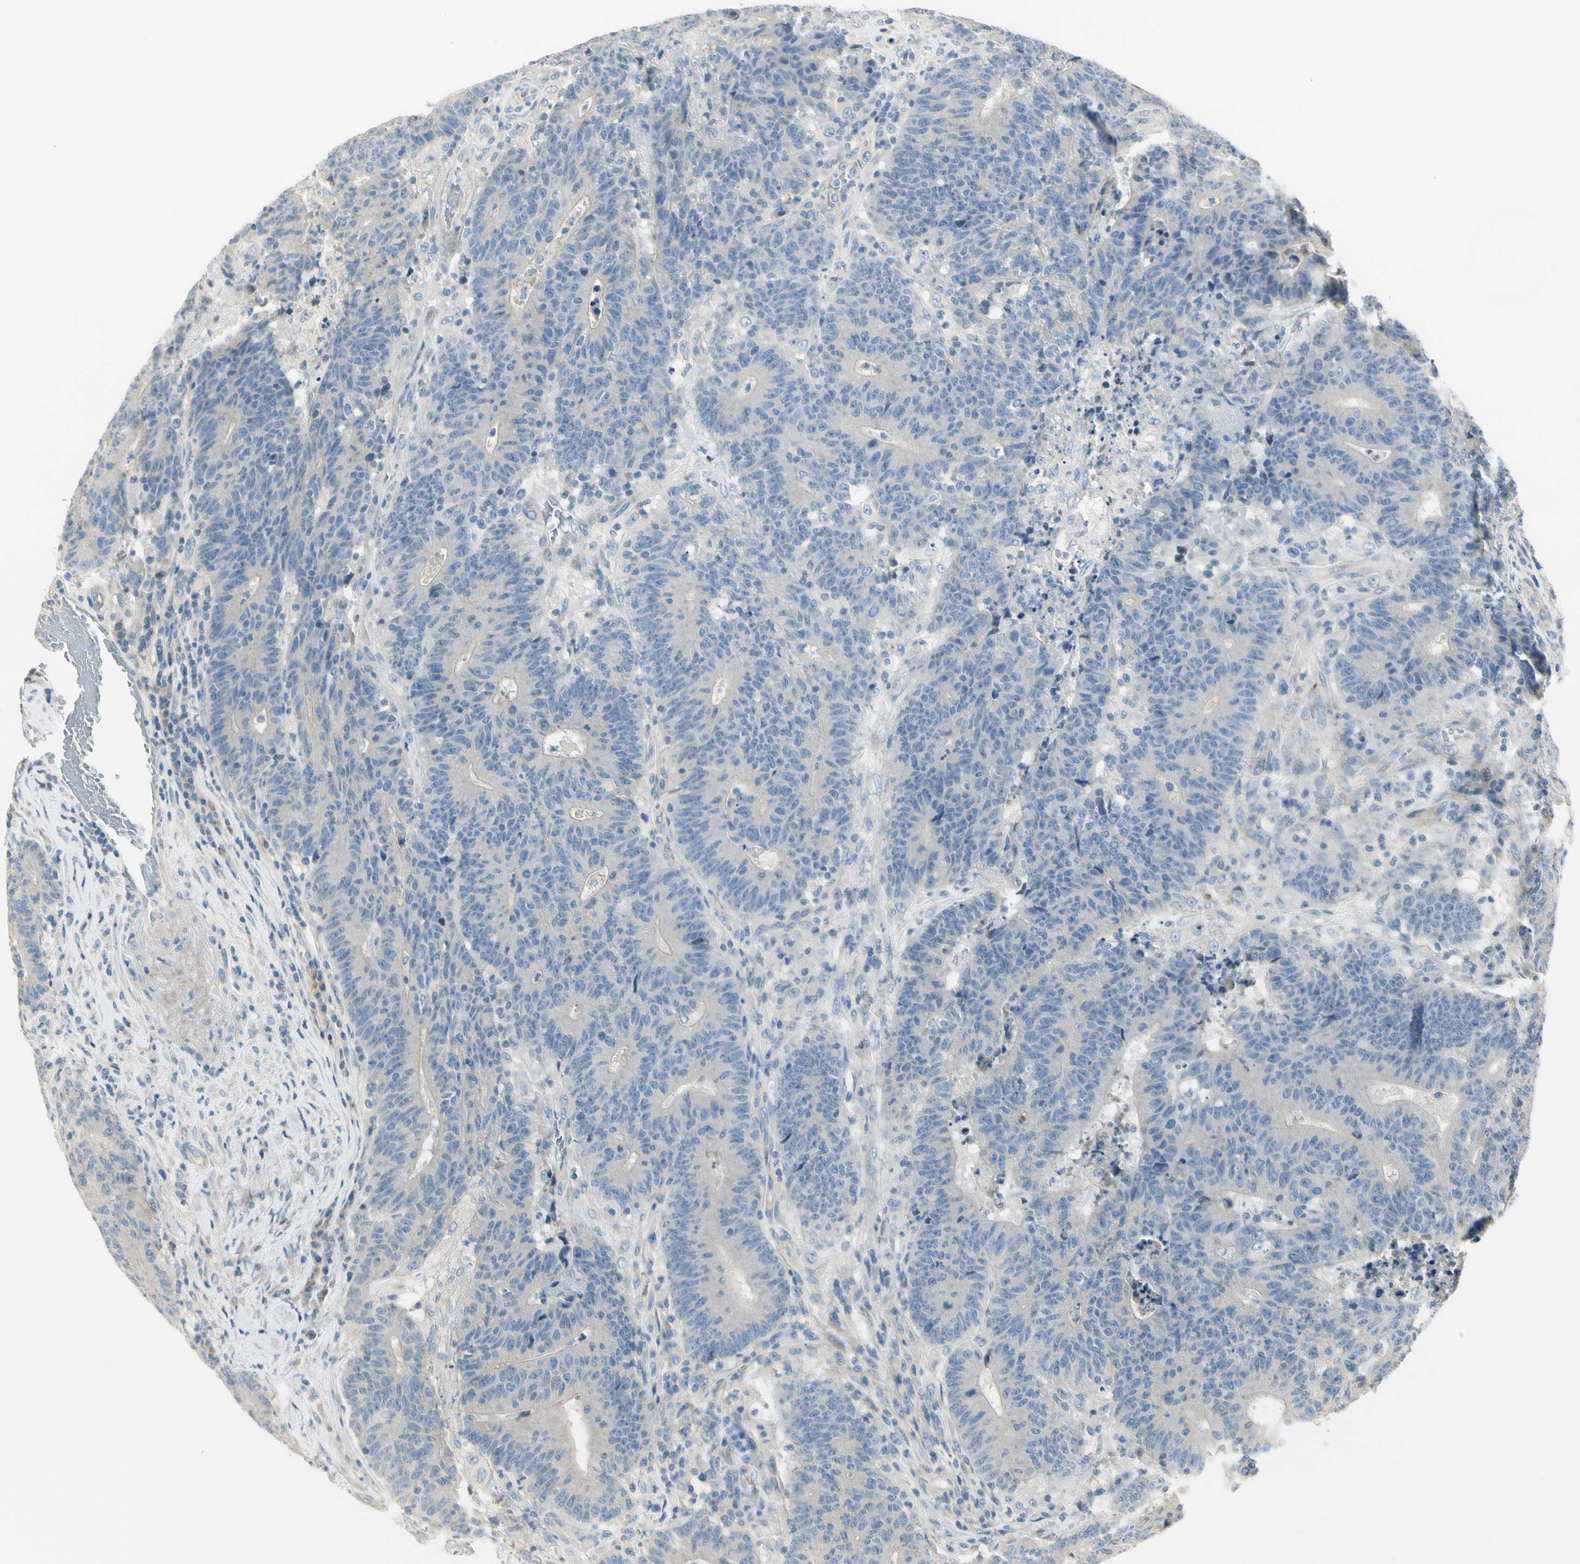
{"staining": {"intensity": "negative", "quantity": "none", "location": "none"}, "tissue": "colorectal cancer", "cell_type": "Tumor cells", "image_type": "cancer", "snomed": [{"axis": "morphology", "description": "Normal tissue, NOS"}, {"axis": "morphology", "description": "Adenocarcinoma, NOS"}, {"axis": "topography", "description": "Colon"}], "caption": "Tumor cells are negative for protein expression in human colorectal cancer.", "gene": "ADGRA3", "patient": {"sex": "female", "age": 75}}